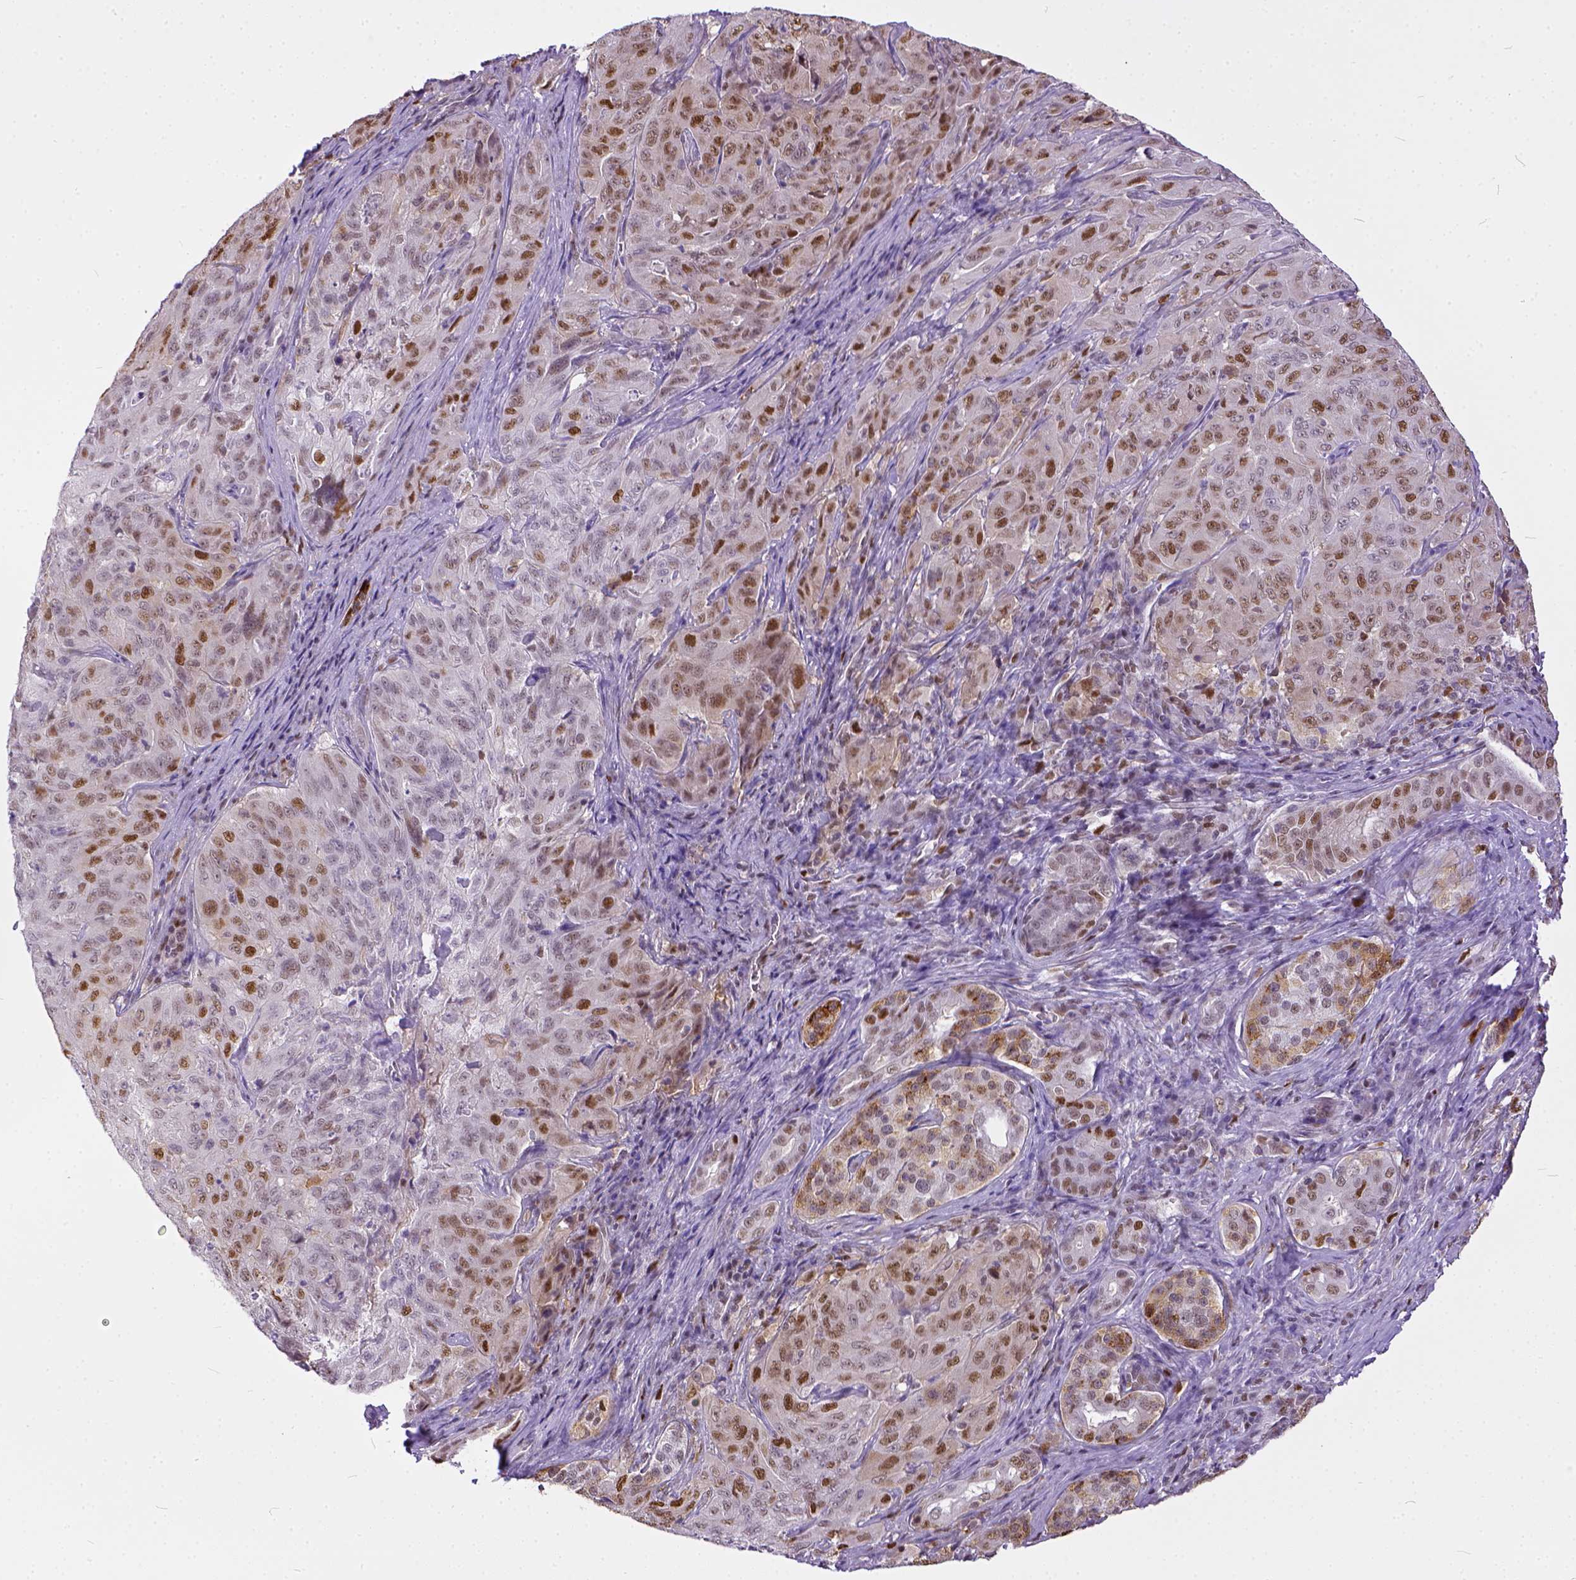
{"staining": {"intensity": "moderate", "quantity": ">75%", "location": "nuclear"}, "tissue": "pancreatic cancer", "cell_type": "Tumor cells", "image_type": "cancer", "snomed": [{"axis": "morphology", "description": "Adenocarcinoma, NOS"}, {"axis": "topography", "description": "Pancreas"}], "caption": "An immunohistochemistry micrograph of neoplastic tissue is shown. Protein staining in brown labels moderate nuclear positivity in adenocarcinoma (pancreatic) within tumor cells.", "gene": "ERCC1", "patient": {"sex": "male", "age": 63}}